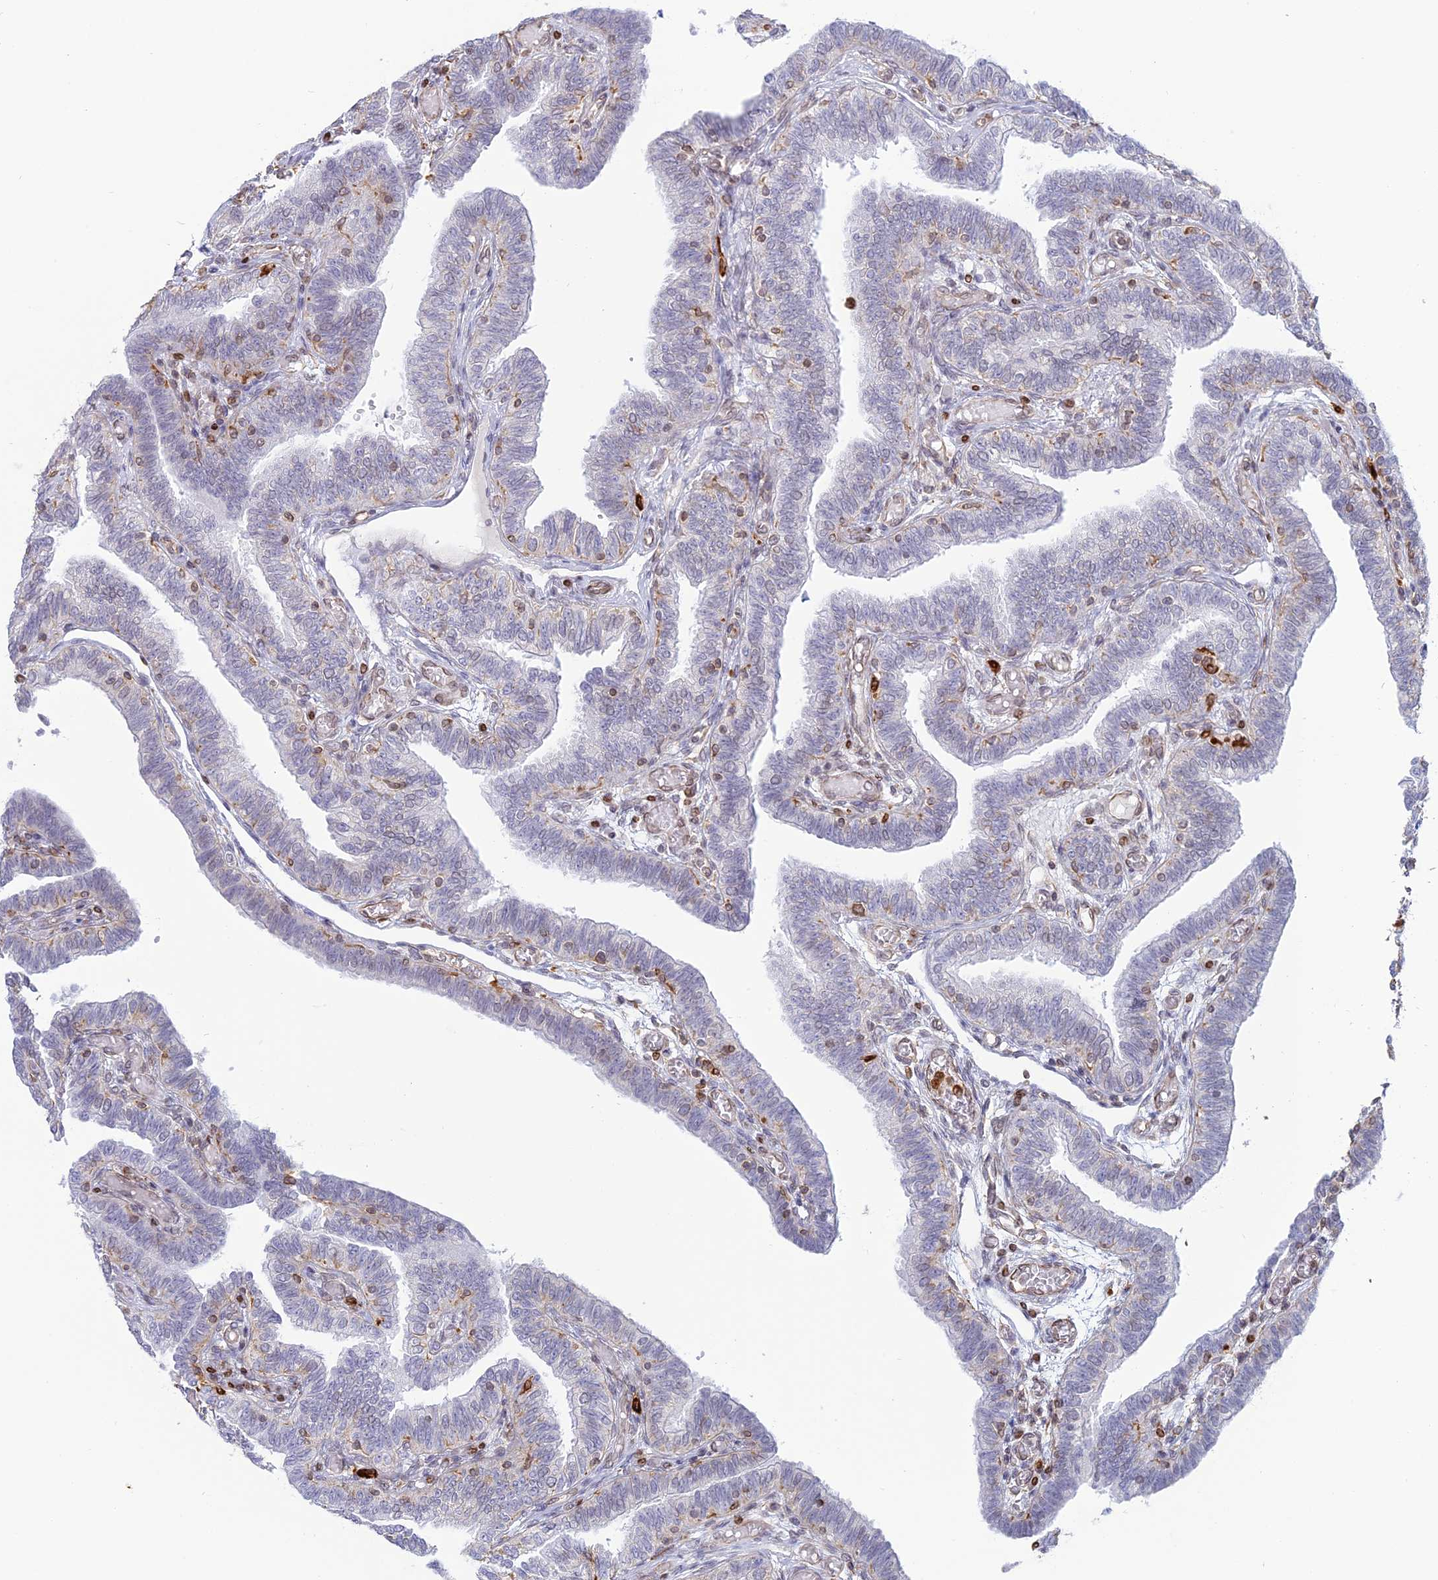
{"staining": {"intensity": "negative", "quantity": "none", "location": "none"}, "tissue": "fallopian tube", "cell_type": "Glandular cells", "image_type": "normal", "snomed": [{"axis": "morphology", "description": "Normal tissue, NOS"}, {"axis": "topography", "description": "Fallopian tube"}], "caption": "Glandular cells are negative for brown protein staining in normal fallopian tube. The staining was performed using DAB (3,3'-diaminobenzidine) to visualize the protein expression in brown, while the nuclei were stained in blue with hematoxylin (Magnification: 20x).", "gene": "APOBR", "patient": {"sex": "female", "age": 39}}